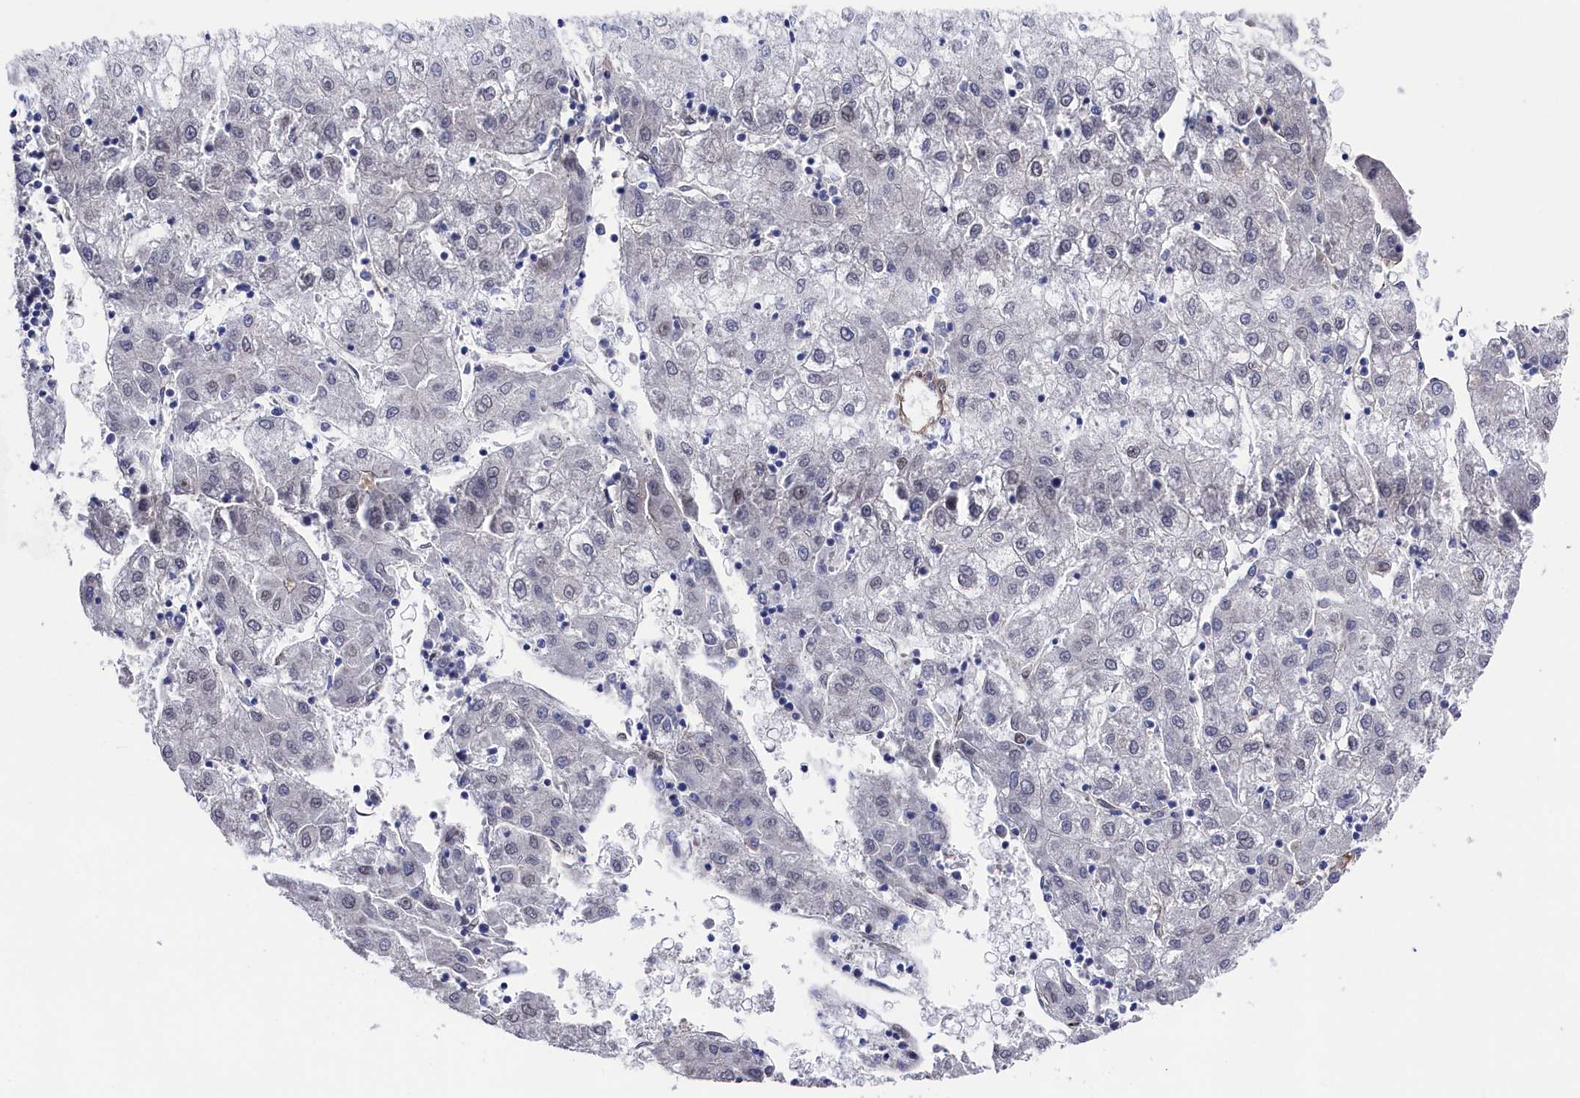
{"staining": {"intensity": "negative", "quantity": "none", "location": "none"}, "tissue": "liver cancer", "cell_type": "Tumor cells", "image_type": "cancer", "snomed": [{"axis": "morphology", "description": "Carcinoma, Hepatocellular, NOS"}, {"axis": "topography", "description": "Liver"}], "caption": "Immunohistochemical staining of liver hepatocellular carcinoma demonstrates no significant positivity in tumor cells.", "gene": "ZNF891", "patient": {"sex": "male", "age": 72}}